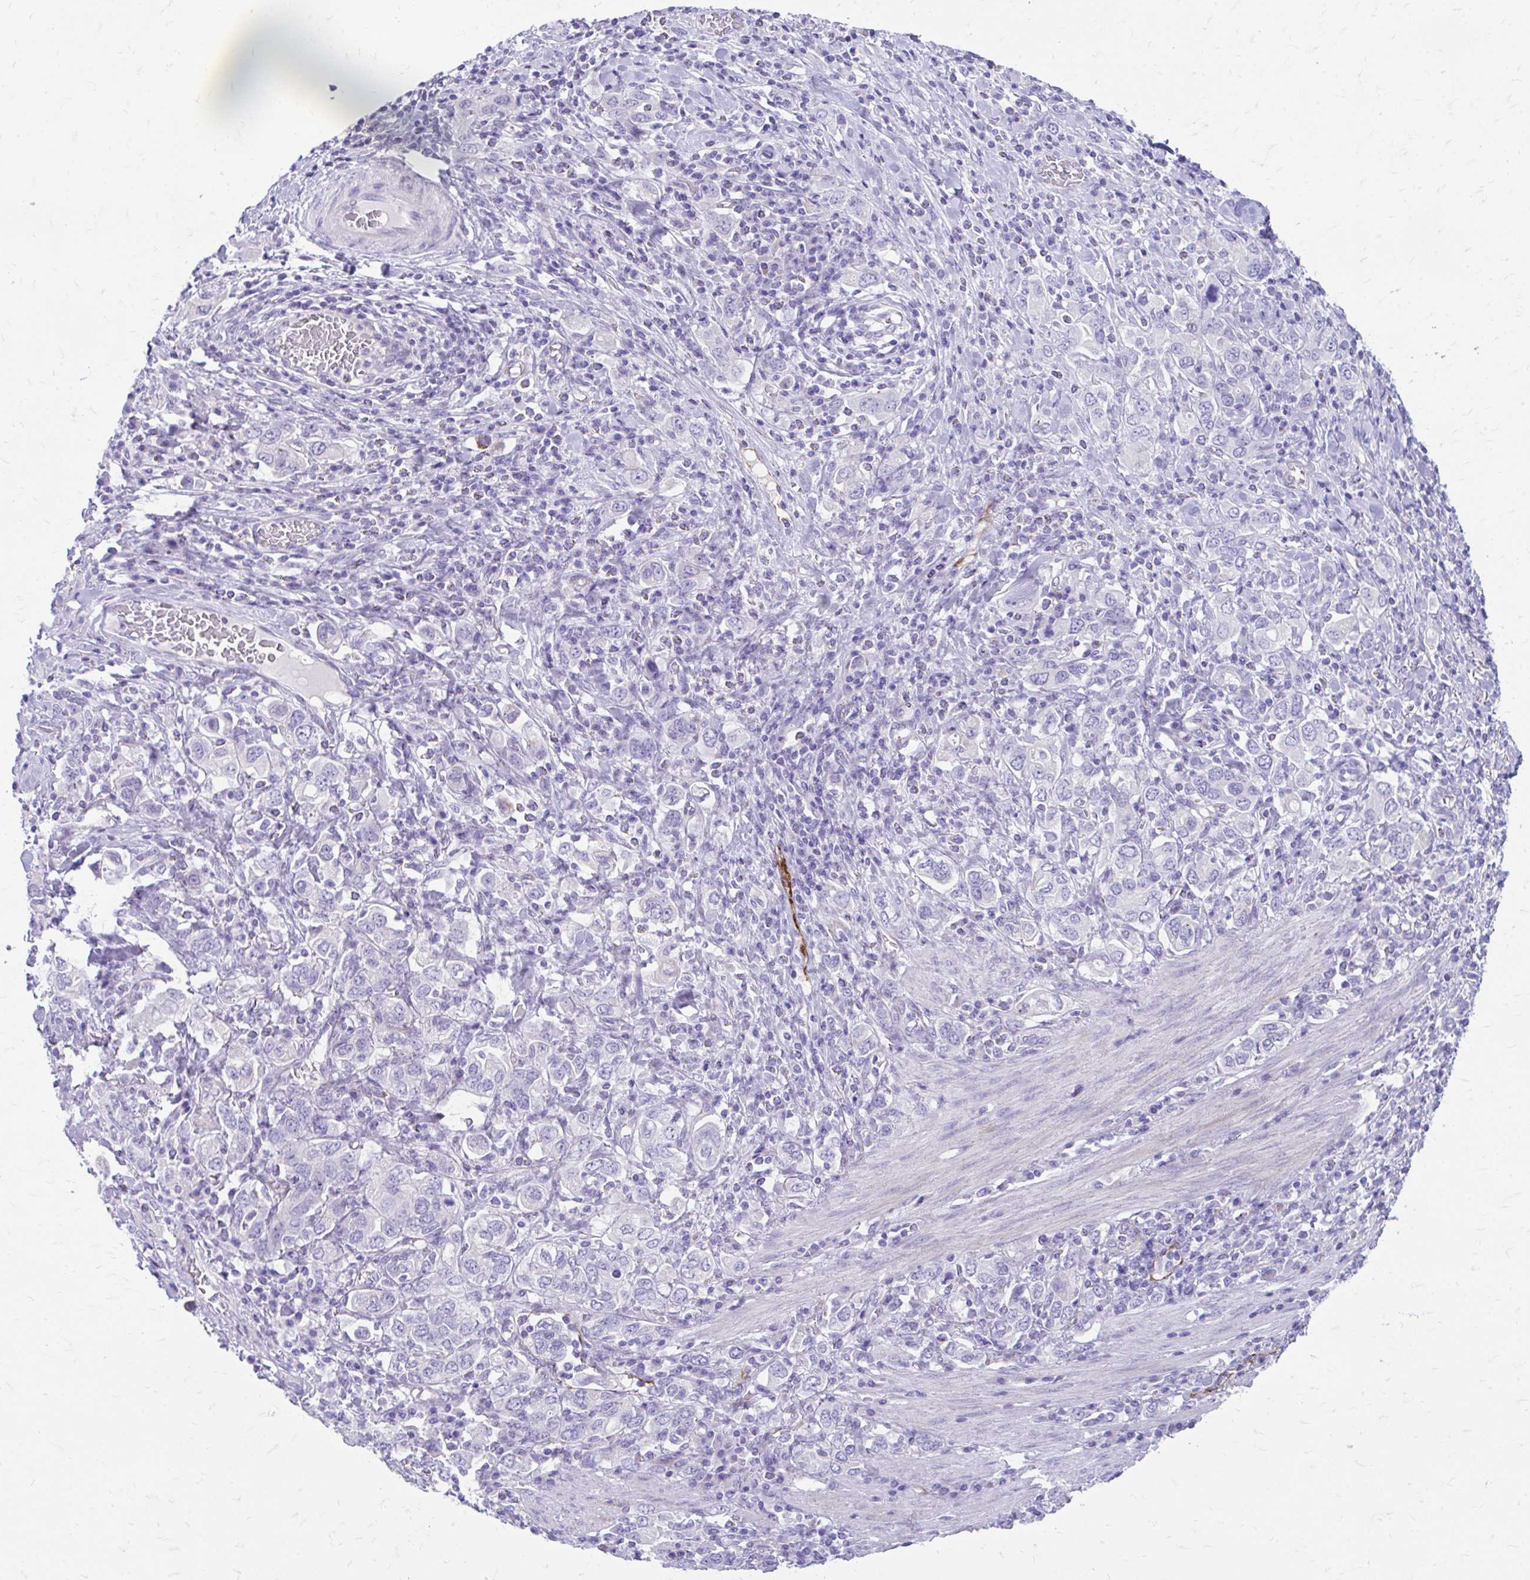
{"staining": {"intensity": "negative", "quantity": "none", "location": "none"}, "tissue": "stomach cancer", "cell_type": "Tumor cells", "image_type": "cancer", "snomed": [{"axis": "morphology", "description": "Adenocarcinoma, NOS"}, {"axis": "topography", "description": "Stomach, upper"}, {"axis": "topography", "description": "Stomach"}], "caption": "The histopathology image reveals no staining of tumor cells in stomach cancer (adenocarcinoma).", "gene": "KRIT1", "patient": {"sex": "male", "age": 62}}